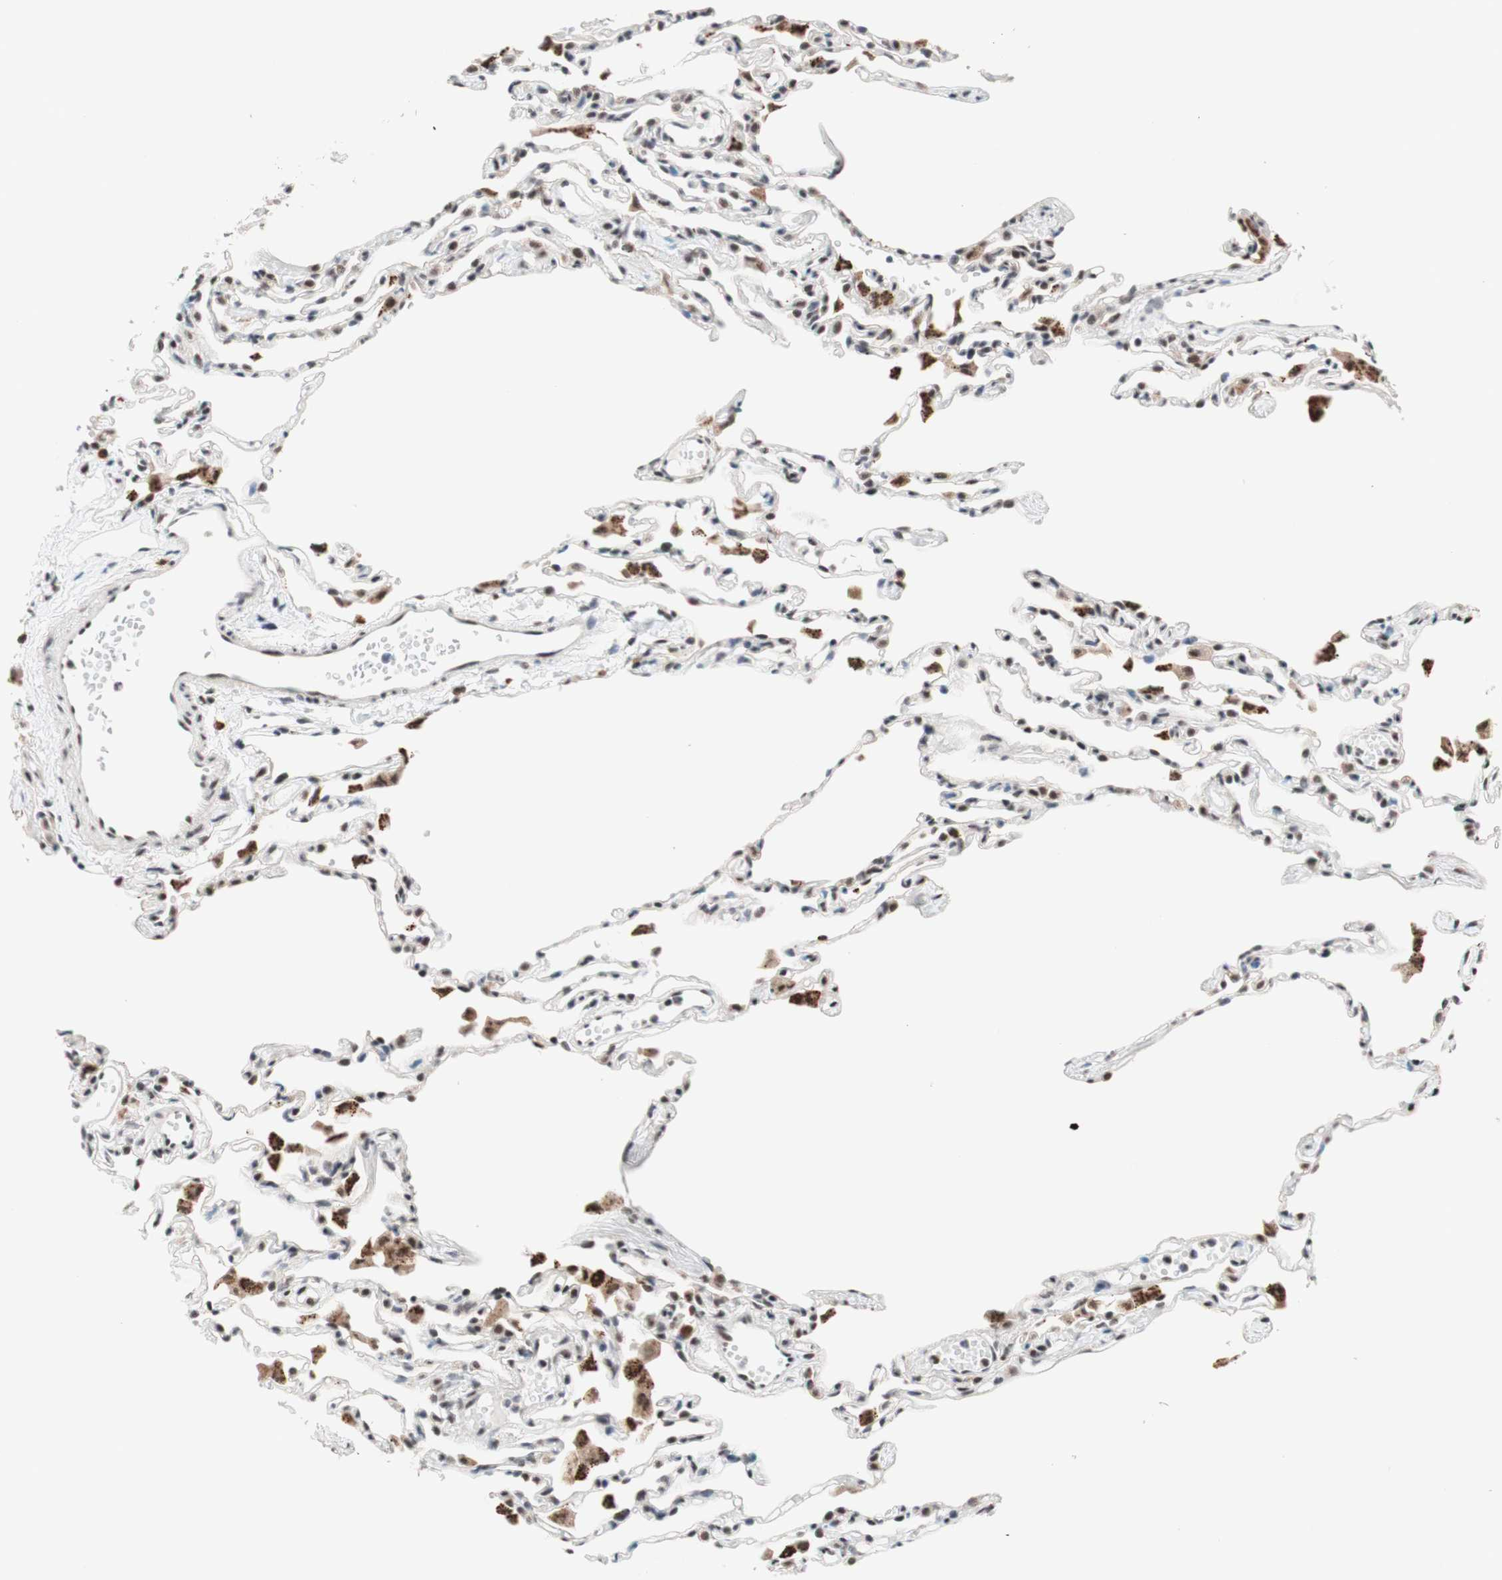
{"staining": {"intensity": "weak", "quantity": "25%-75%", "location": "nuclear"}, "tissue": "lung", "cell_type": "Alveolar cells", "image_type": "normal", "snomed": [{"axis": "morphology", "description": "Normal tissue, NOS"}, {"axis": "topography", "description": "Lung"}], "caption": "A high-resolution micrograph shows immunohistochemistry (IHC) staining of normal lung, which reveals weak nuclear expression in about 25%-75% of alveolar cells.", "gene": "PRPF19", "patient": {"sex": "female", "age": 49}}